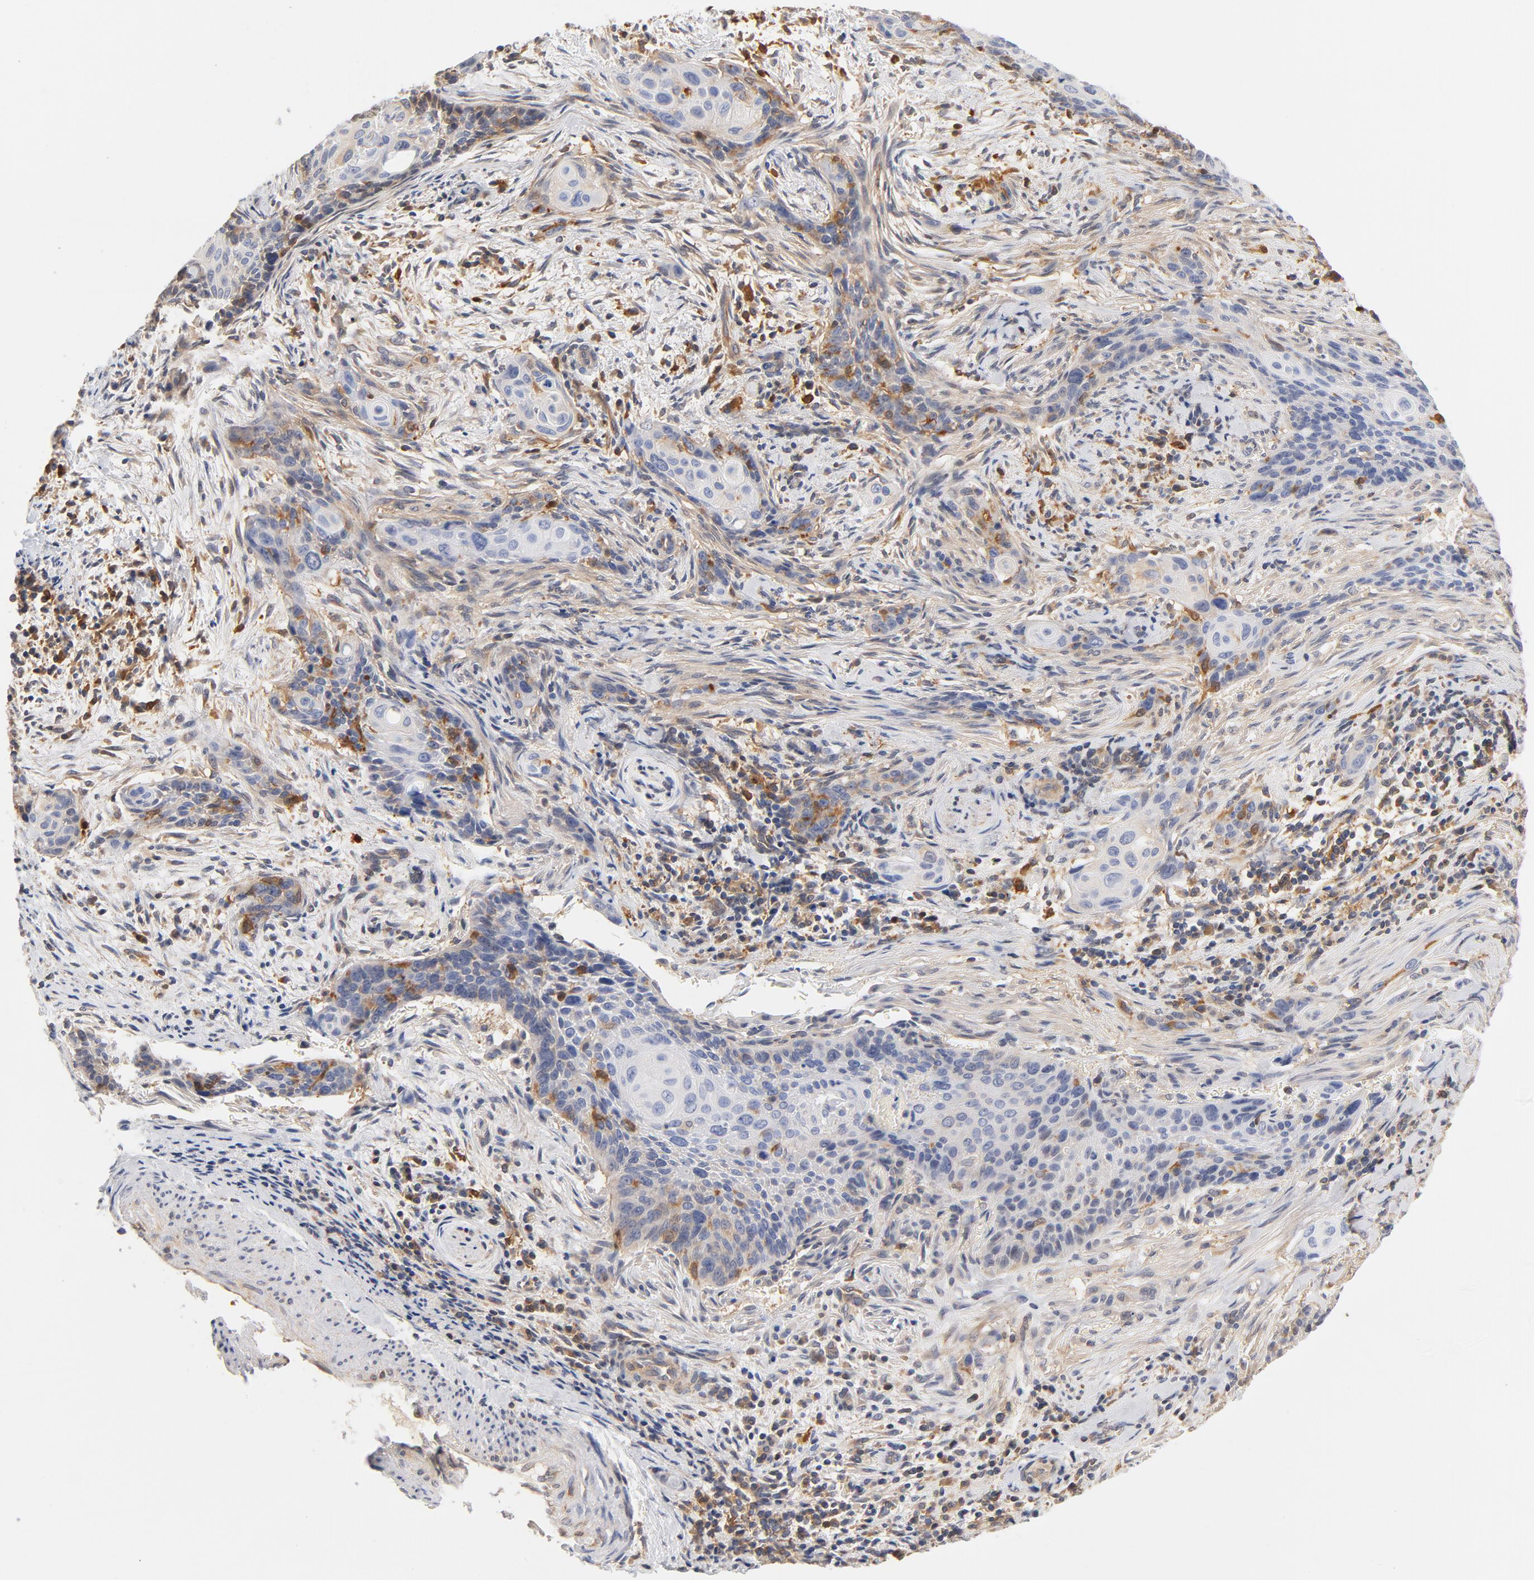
{"staining": {"intensity": "negative", "quantity": "none", "location": "none"}, "tissue": "cervical cancer", "cell_type": "Tumor cells", "image_type": "cancer", "snomed": [{"axis": "morphology", "description": "Squamous cell carcinoma, NOS"}, {"axis": "topography", "description": "Cervix"}], "caption": "An immunohistochemistry (IHC) image of cervical squamous cell carcinoma is shown. There is no staining in tumor cells of cervical squamous cell carcinoma.", "gene": "ASMTL", "patient": {"sex": "female", "age": 33}}